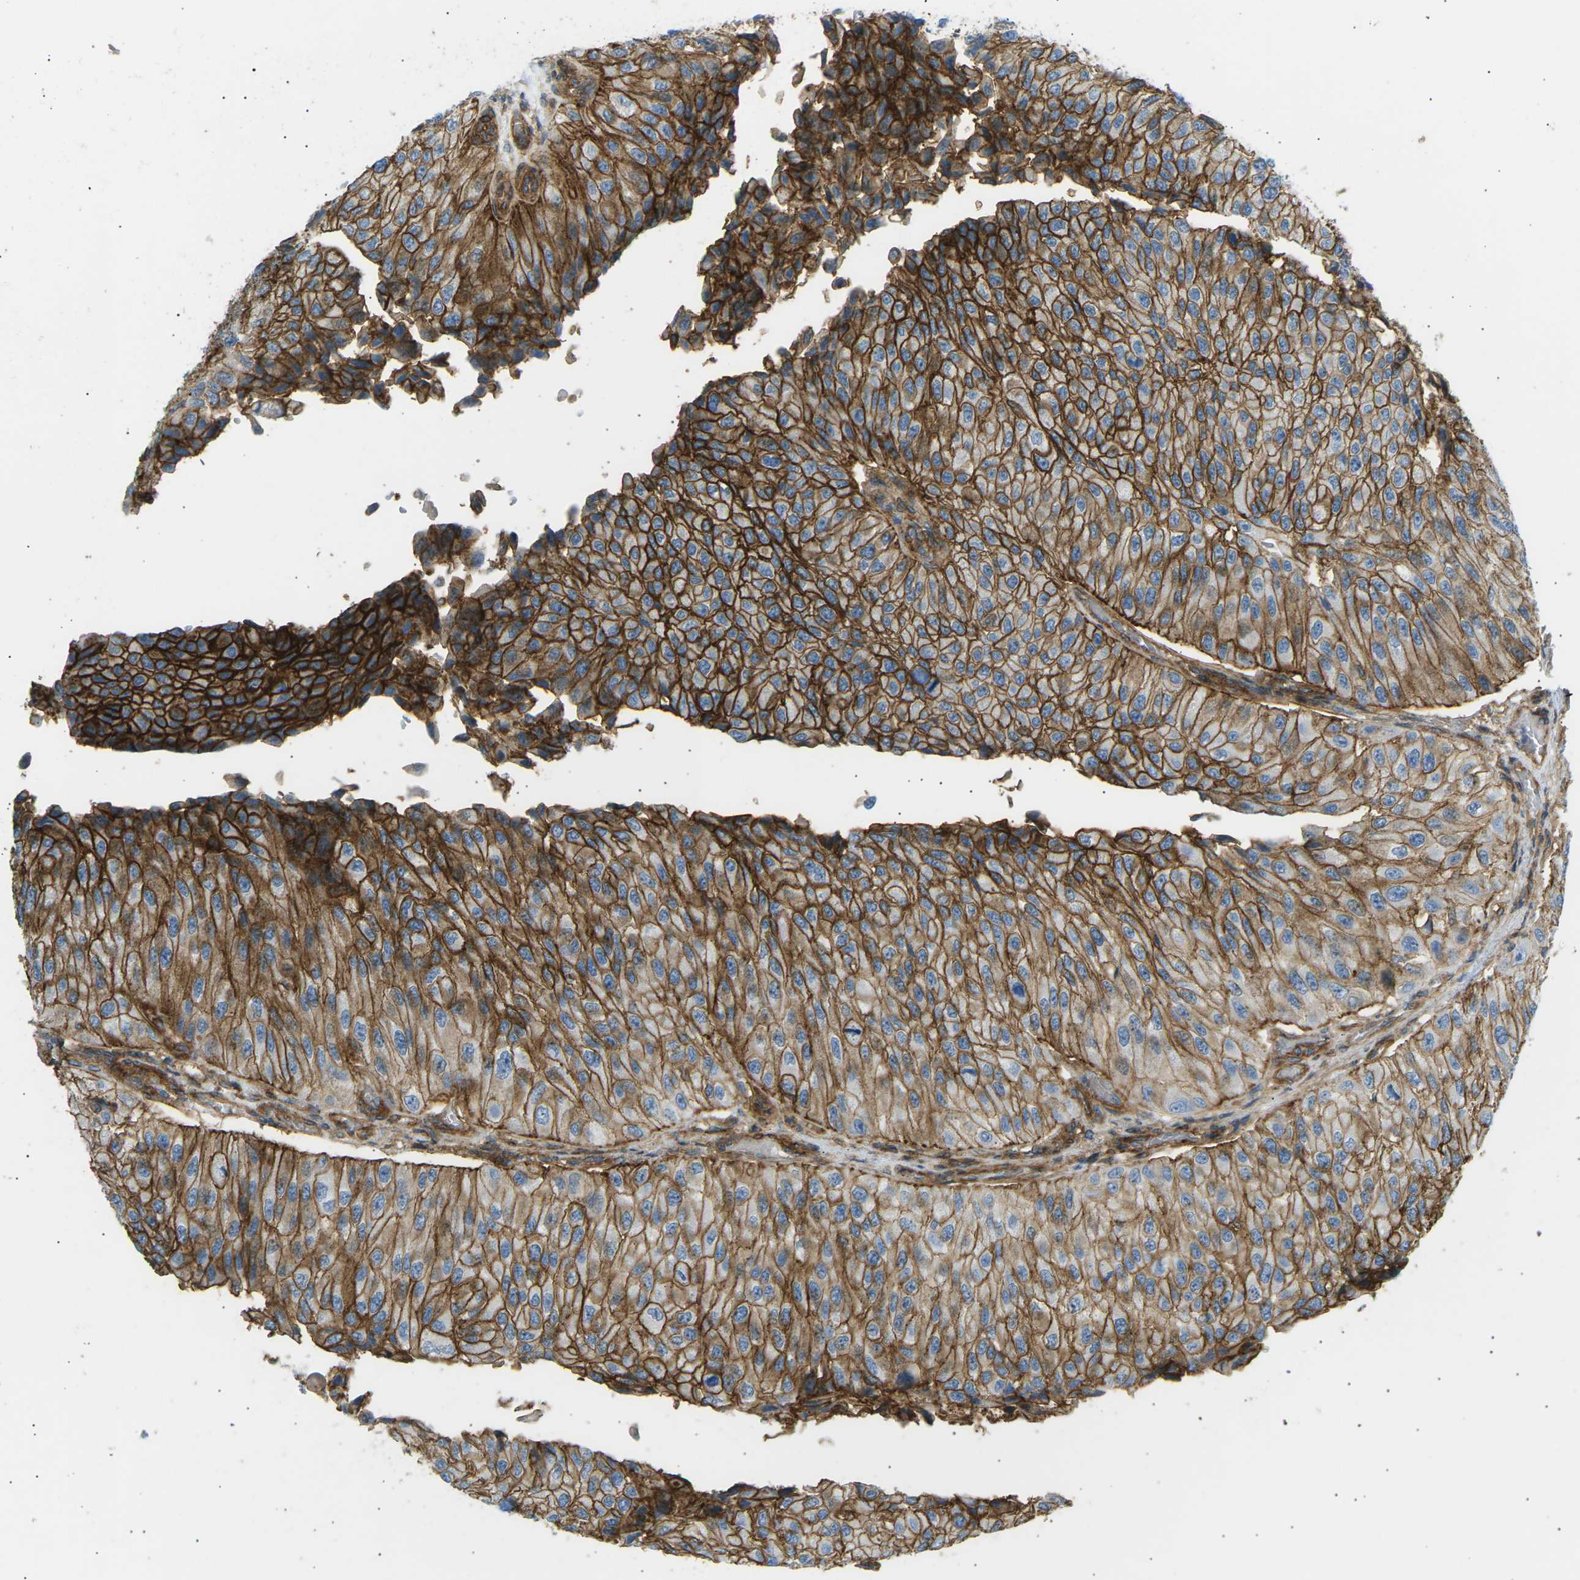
{"staining": {"intensity": "strong", "quantity": ">75%", "location": "cytoplasmic/membranous"}, "tissue": "urothelial cancer", "cell_type": "Tumor cells", "image_type": "cancer", "snomed": [{"axis": "morphology", "description": "Urothelial carcinoma, High grade"}, {"axis": "topography", "description": "Kidney"}, {"axis": "topography", "description": "Urinary bladder"}], "caption": "Human urothelial carcinoma (high-grade) stained with a protein marker demonstrates strong staining in tumor cells.", "gene": "ATP2B4", "patient": {"sex": "male", "age": 77}}